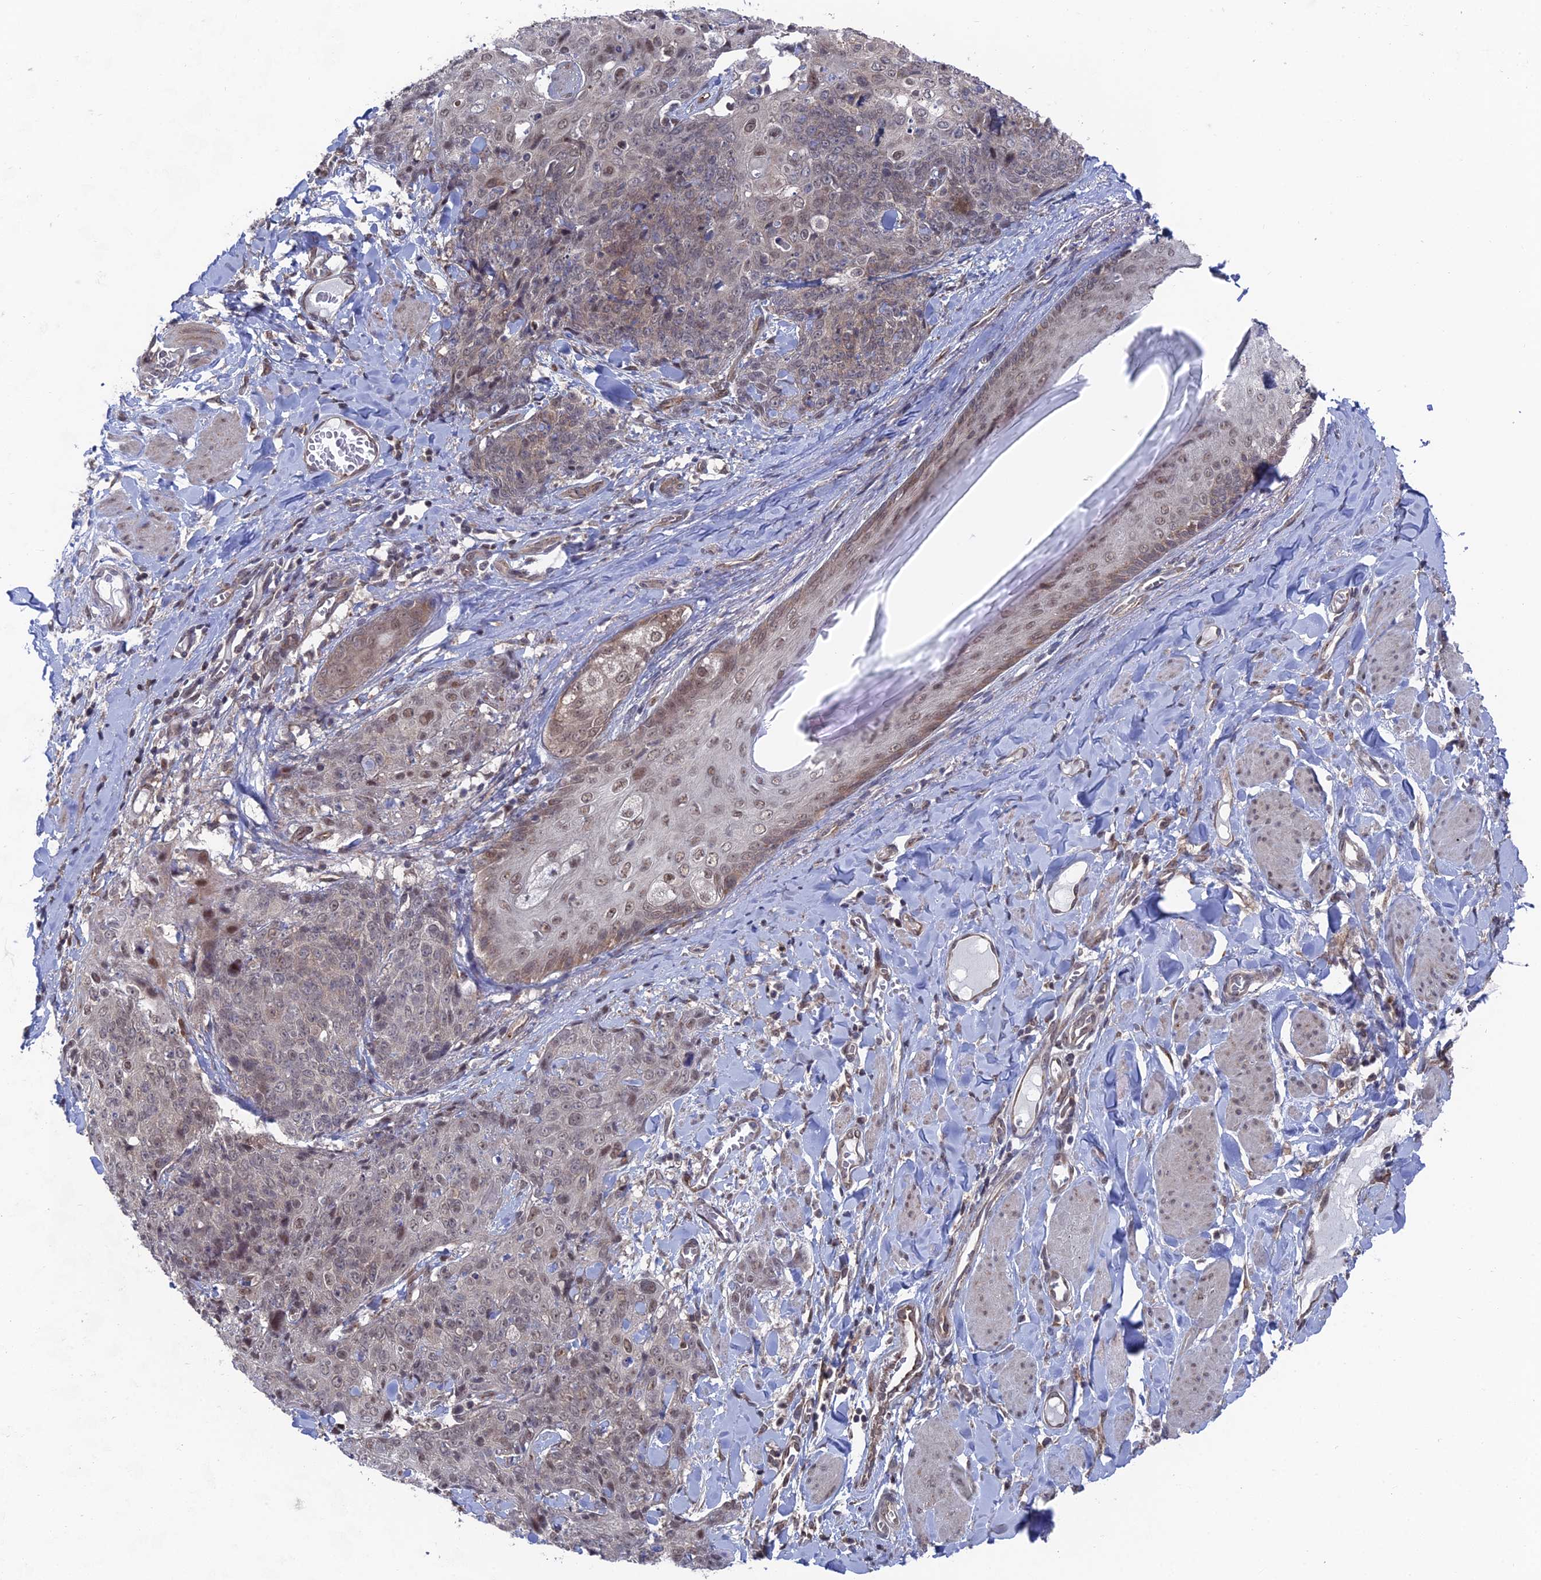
{"staining": {"intensity": "moderate", "quantity": "25%-75%", "location": "nuclear"}, "tissue": "skin cancer", "cell_type": "Tumor cells", "image_type": "cancer", "snomed": [{"axis": "morphology", "description": "Squamous cell carcinoma, NOS"}, {"axis": "topography", "description": "Skin"}, {"axis": "topography", "description": "Vulva"}], "caption": "Immunohistochemistry (IHC) image of neoplastic tissue: squamous cell carcinoma (skin) stained using IHC displays medium levels of moderate protein expression localized specifically in the nuclear of tumor cells, appearing as a nuclear brown color.", "gene": "FHIP2A", "patient": {"sex": "female", "age": 85}}